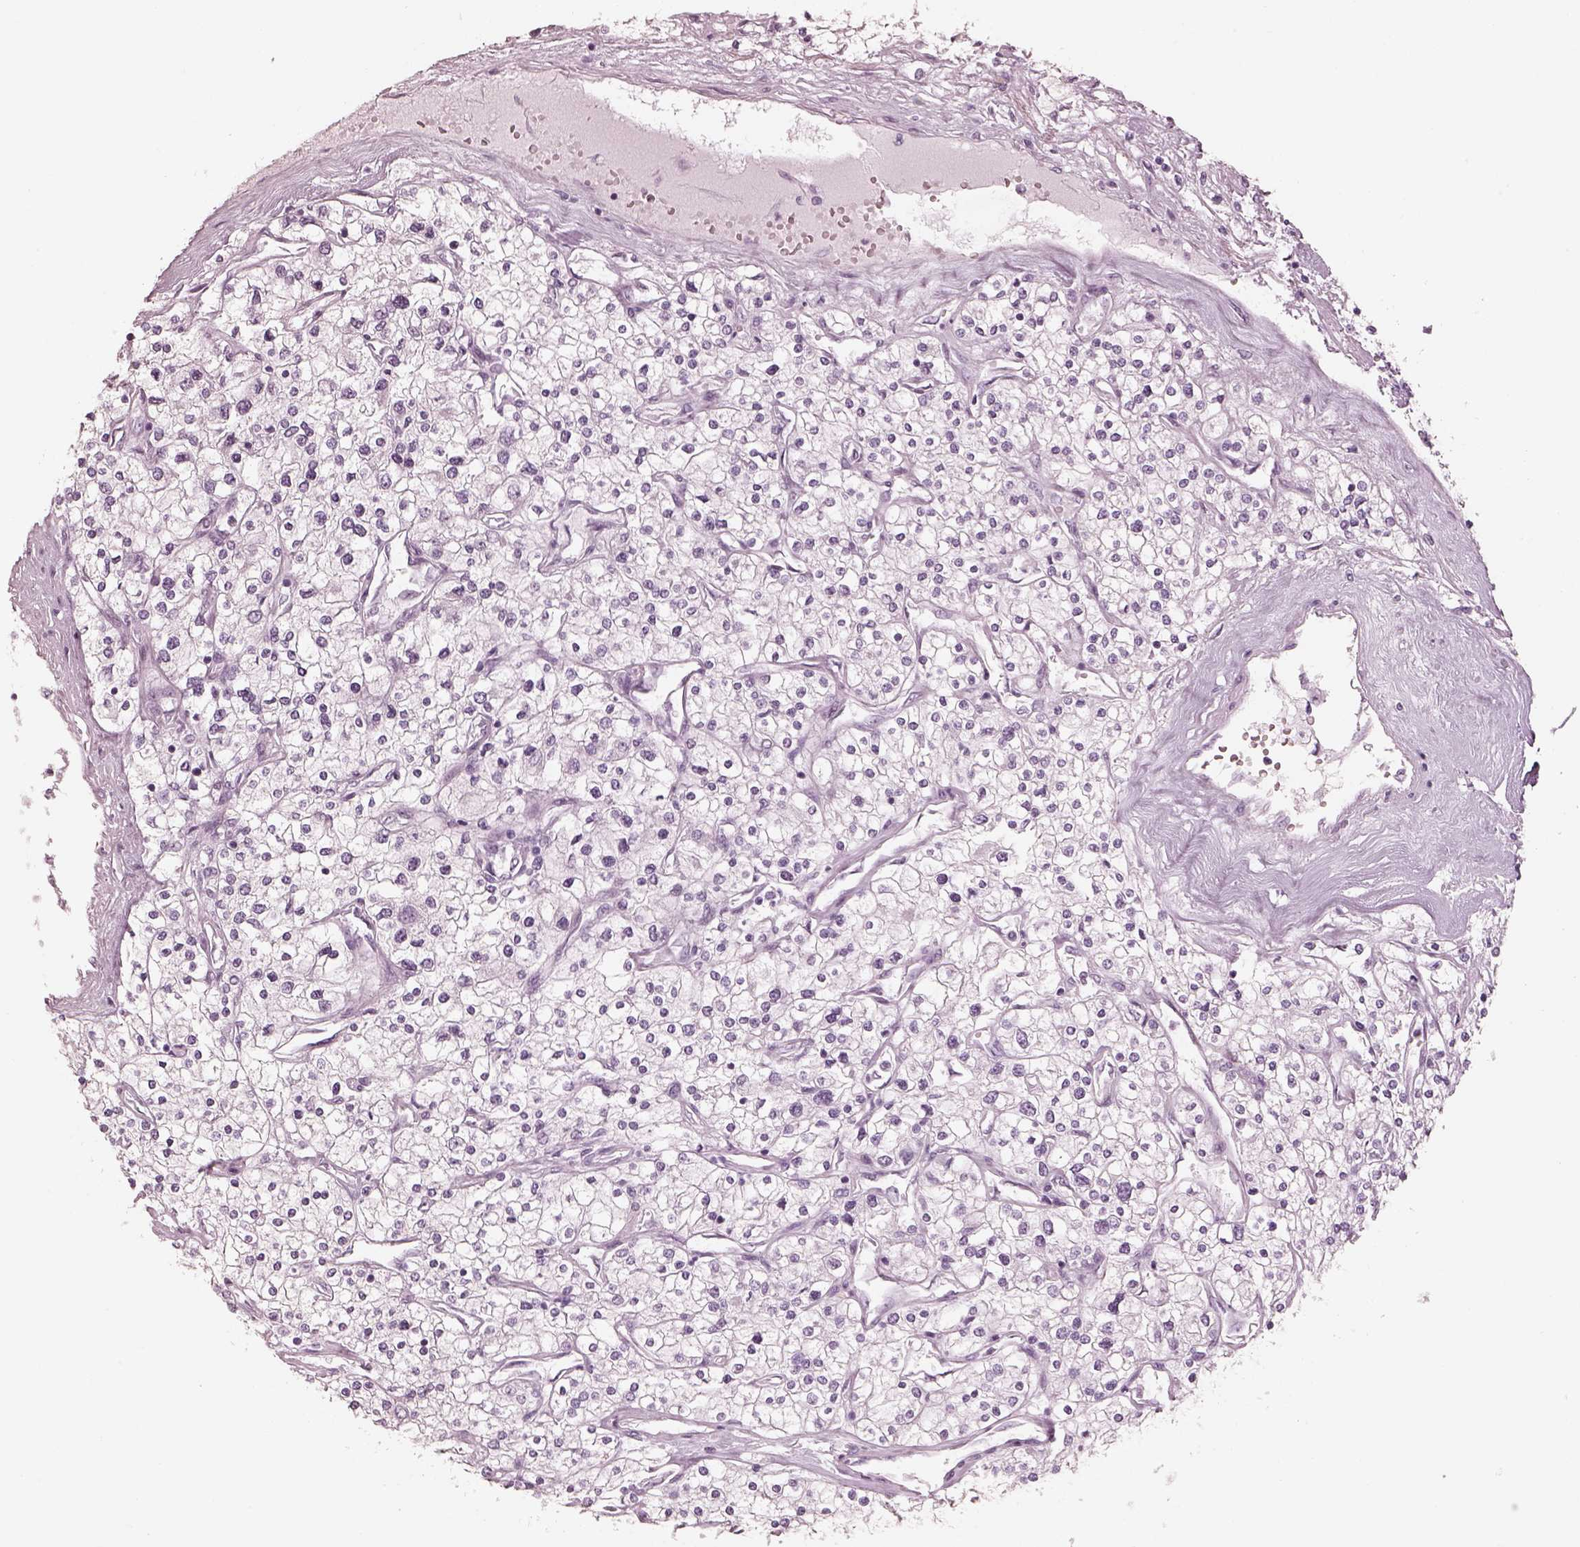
{"staining": {"intensity": "negative", "quantity": "none", "location": "none"}, "tissue": "renal cancer", "cell_type": "Tumor cells", "image_type": "cancer", "snomed": [{"axis": "morphology", "description": "Adenocarcinoma, NOS"}, {"axis": "topography", "description": "Kidney"}], "caption": "High power microscopy image of an immunohistochemistry photomicrograph of adenocarcinoma (renal), revealing no significant staining in tumor cells. The staining is performed using DAB brown chromogen with nuclei counter-stained in using hematoxylin.", "gene": "OPN4", "patient": {"sex": "male", "age": 80}}